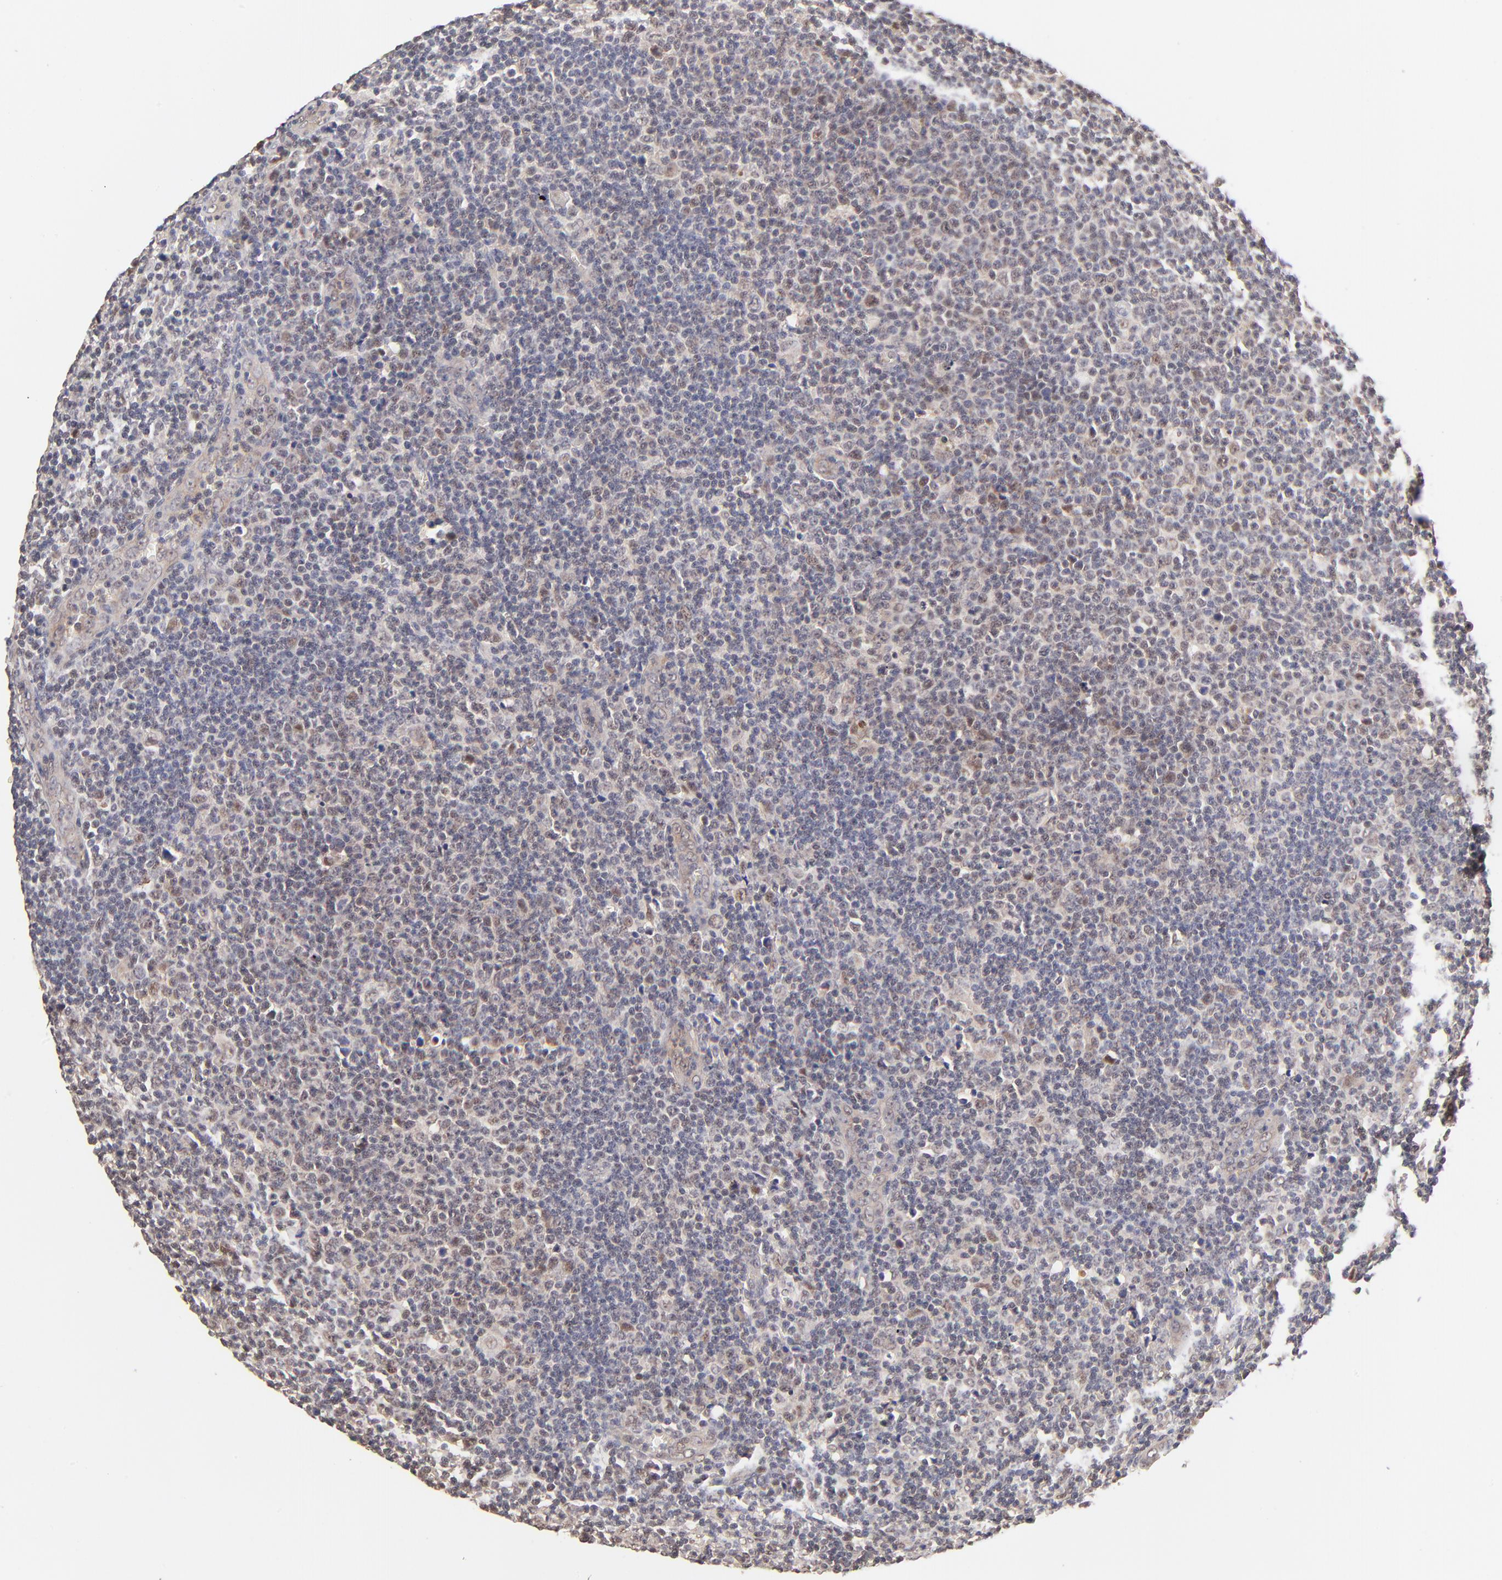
{"staining": {"intensity": "weak", "quantity": "<25%", "location": "nuclear"}, "tissue": "lymphoma", "cell_type": "Tumor cells", "image_type": "cancer", "snomed": [{"axis": "morphology", "description": "Malignant lymphoma, non-Hodgkin's type, Low grade"}, {"axis": "topography", "description": "Lymph node"}], "caption": "The histopathology image displays no staining of tumor cells in malignant lymphoma, non-Hodgkin's type (low-grade).", "gene": "PSMC4", "patient": {"sex": "male", "age": 74}}